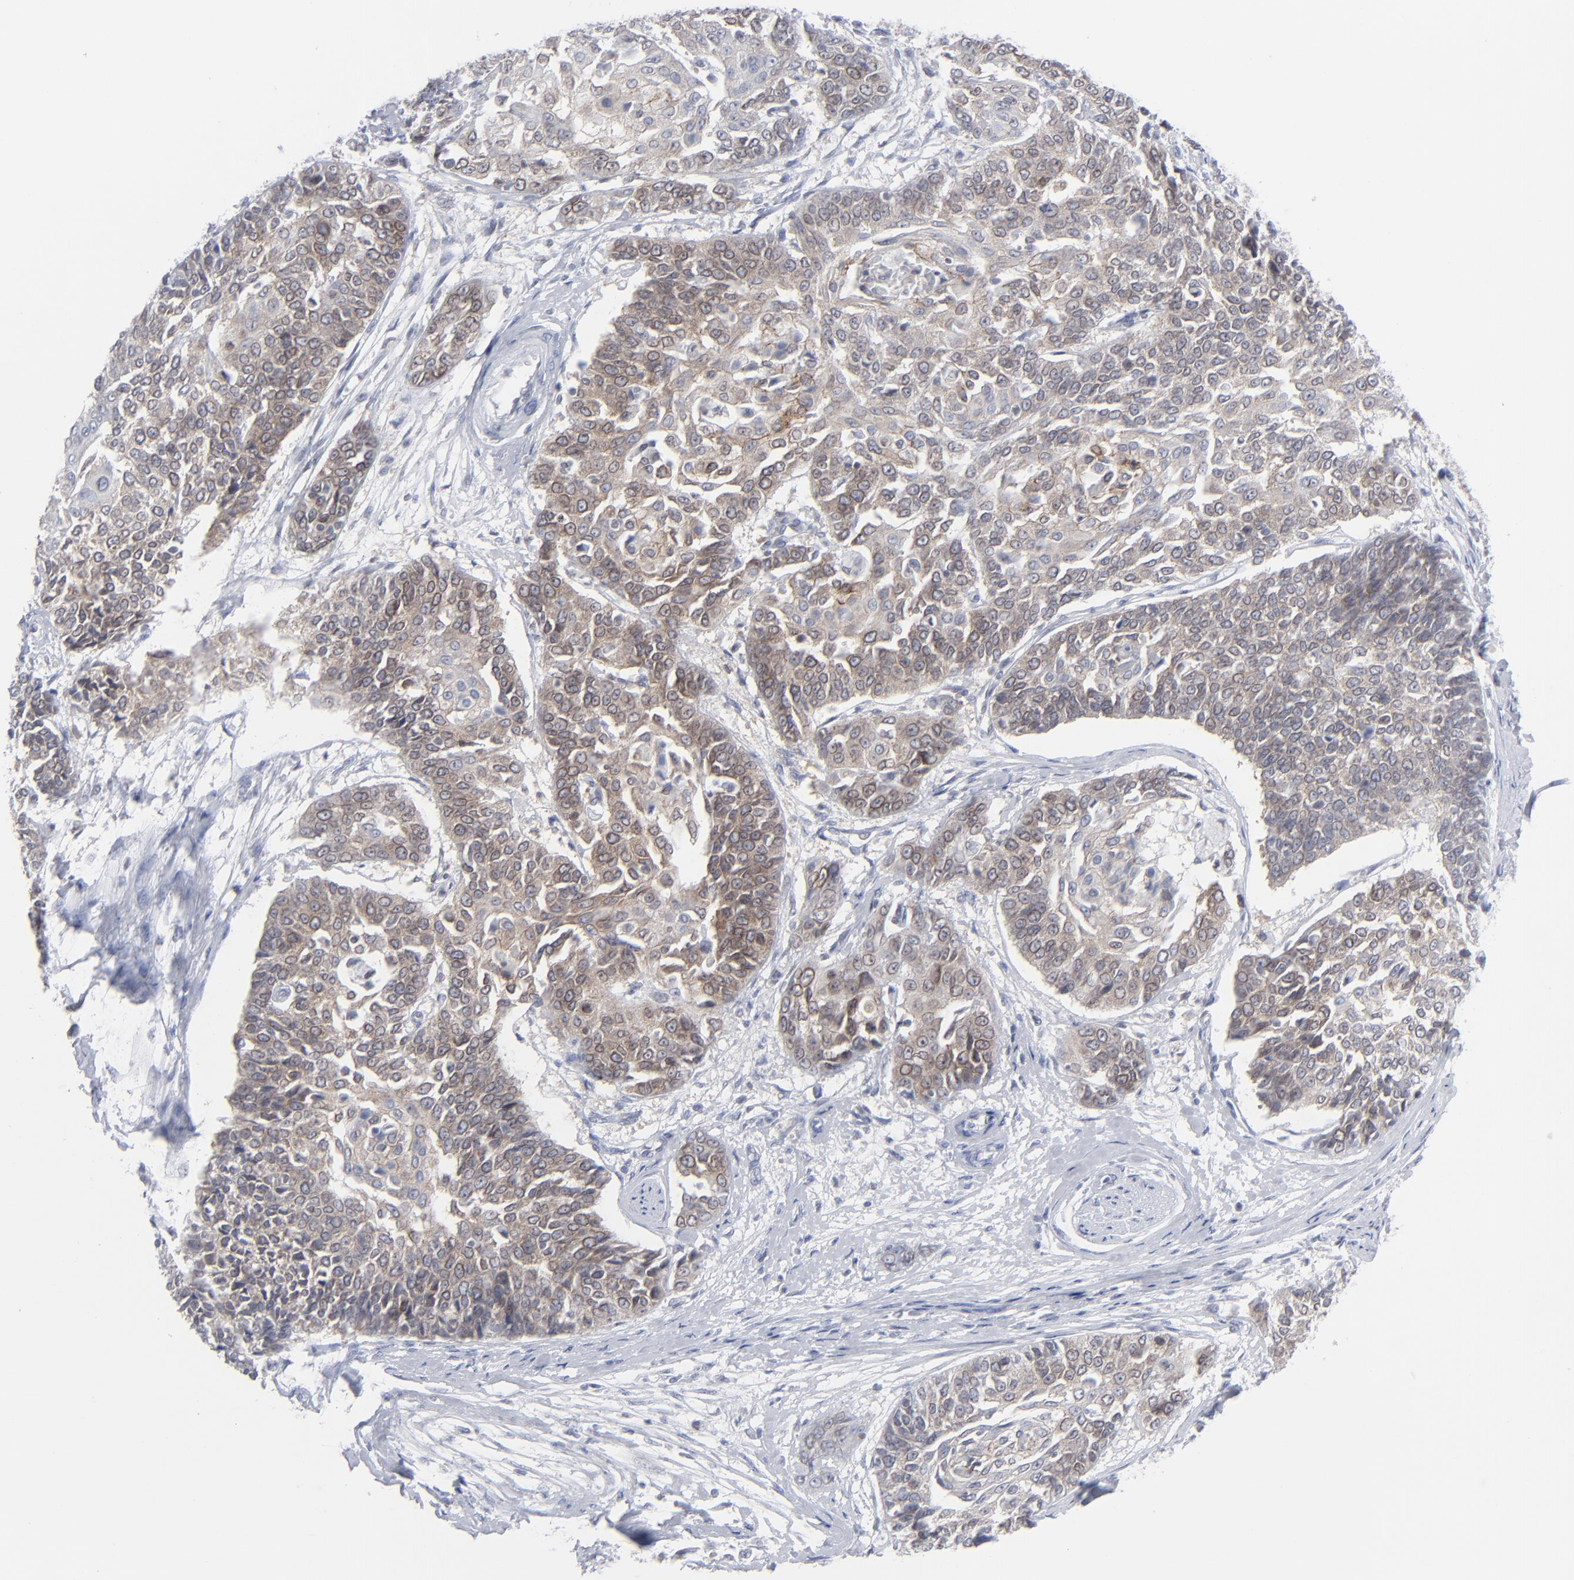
{"staining": {"intensity": "moderate", "quantity": "25%-75%", "location": "cytoplasmic/membranous"}, "tissue": "cervical cancer", "cell_type": "Tumor cells", "image_type": "cancer", "snomed": [{"axis": "morphology", "description": "Squamous cell carcinoma, NOS"}, {"axis": "topography", "description": "Cervix"}], "caption": "High-magnification brightfield microscopy of squamous cell carcinoma (cervical) stained with DAB (3,3'-diaminobenzidine) (brown) and counterstained with hematoxylin (blue). tumor cells exhibit moderate cytoplasmic/membranous staining is identified in about25%-75% of cells.", "gene": "NUP88", "patient": {"sex": "female", "age": 64}}